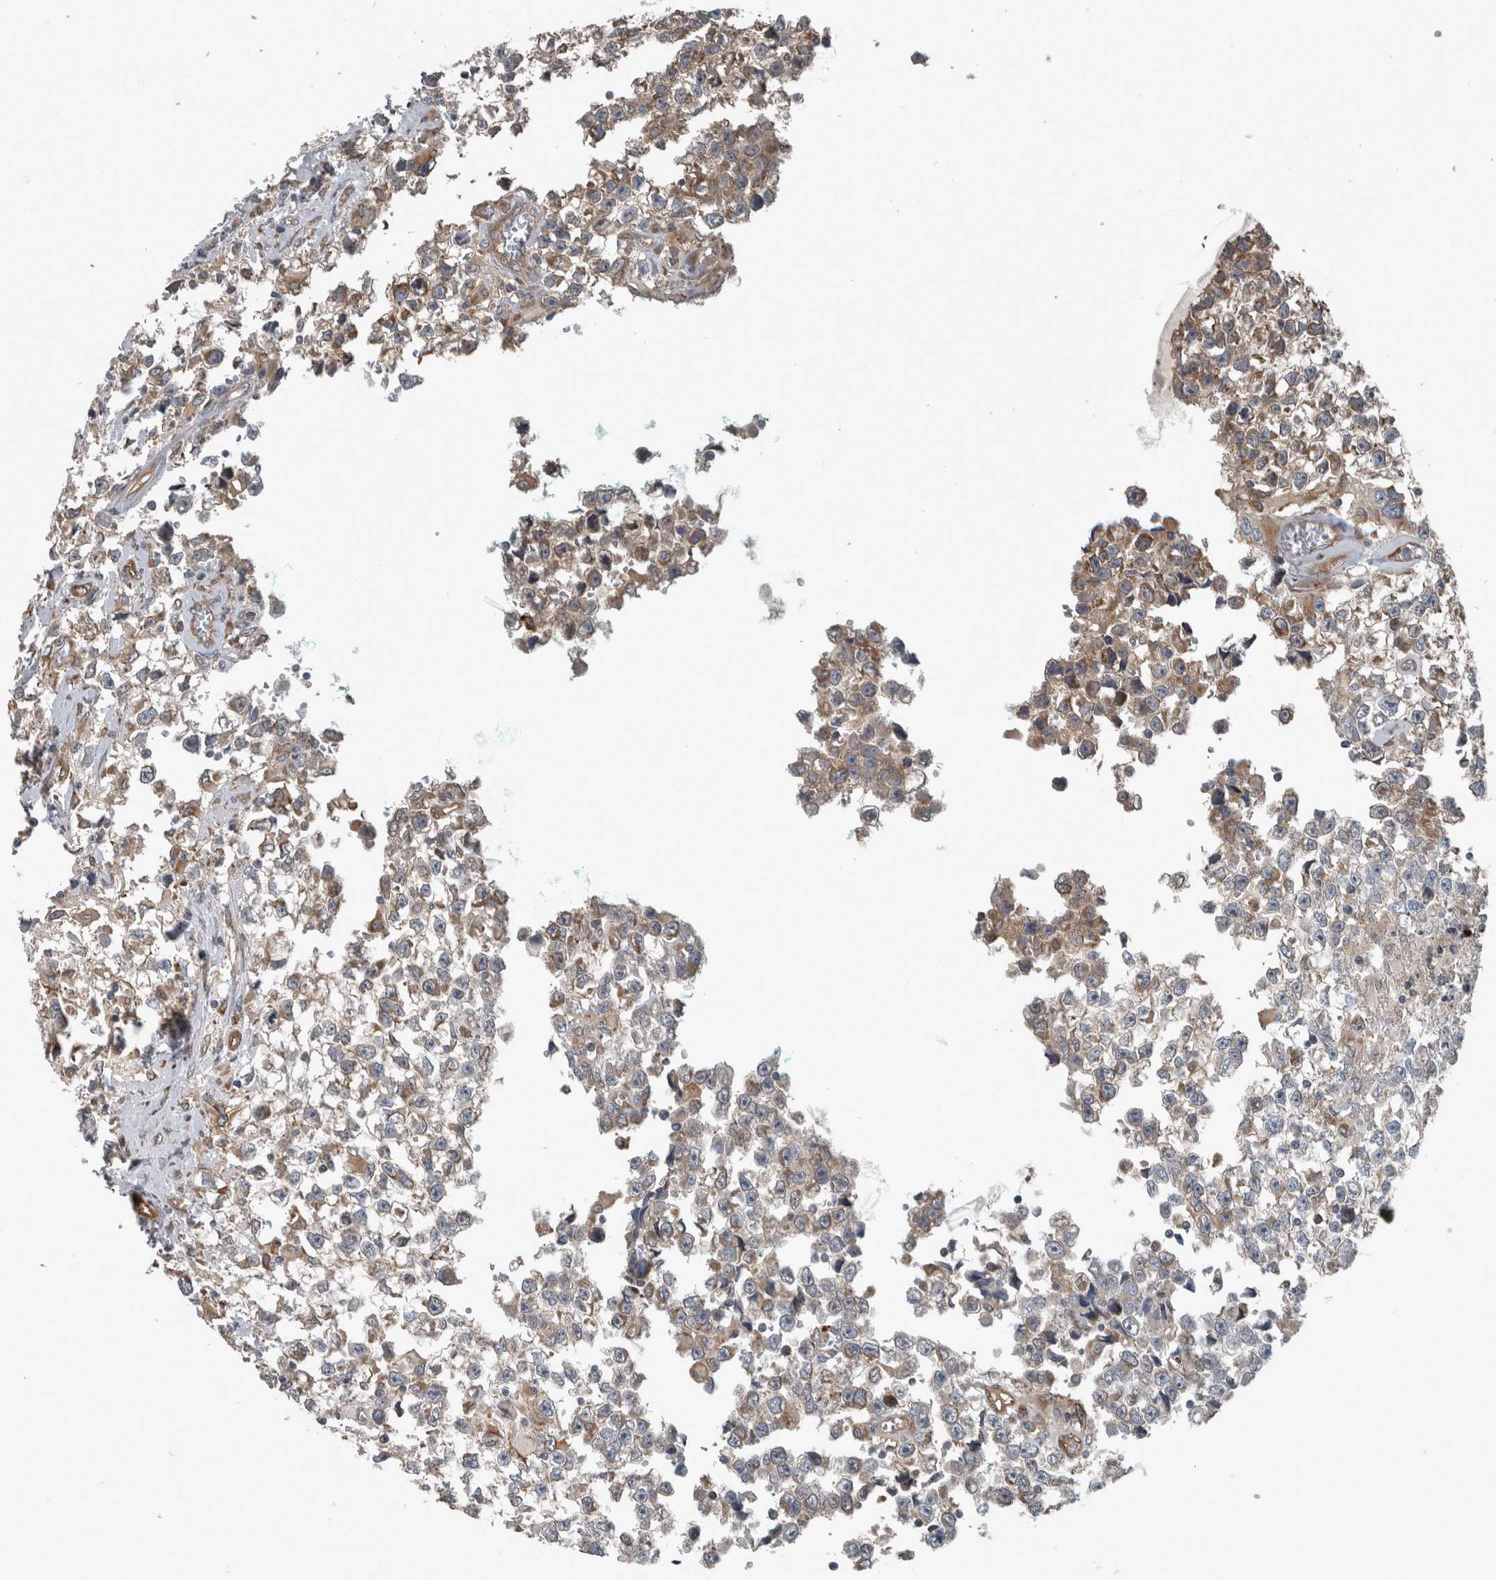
{"staining": {"intensity": "weak", "quantity": "<25%", "location": "cytoplasmic/membranous"}, "tissue": "testis cancer", "cell_type": "Tumor cells", "image_type": "cancer", "snomed": [{"axis": "morphology", "description": "Seminoma, NOS"}, {"axis": "morphology", "description": "Carcinoma, Embryonal, NOS"}, {"axis": "topography", "description": "Testis"}], "caption": "The image shows no significant staining in tumor cells of testis cancer (embryonal carcinoma).", "gene": "EXOC8", "patient": {"sex": "male", "age": 51}}